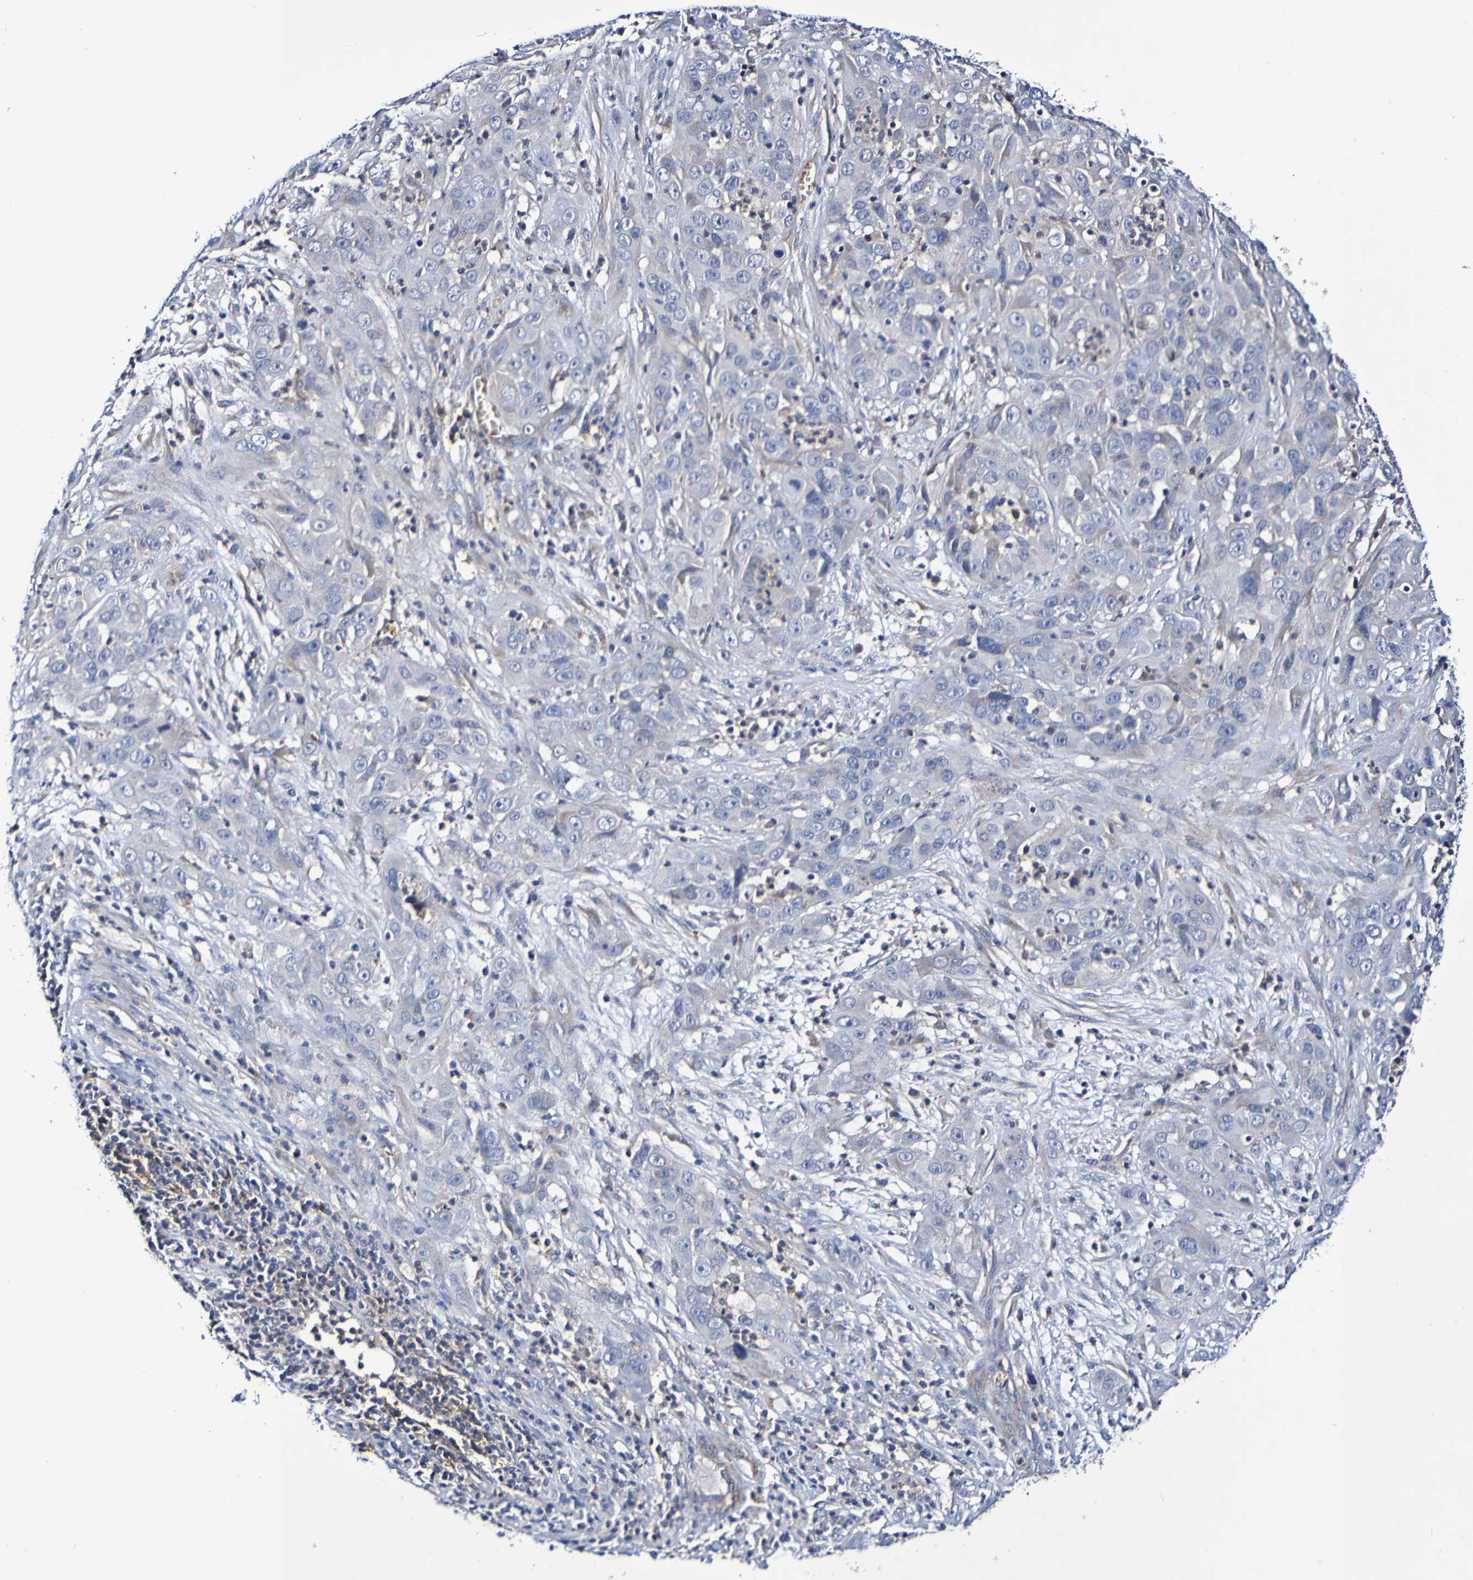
{"staining": {"intensity": "negative", "quantity": "none", "location": "none"}, "tissue": "cervical cancer", "cell_type": "Tumor cells", "image_type": "cancer", "snomed": [{"axis": "morphology", "description": "Squamous cell carcinoma, NOS"}, {"axis": "topography", "description": "Cervix"}], "caption": "DAB (3,3'-diaminobenzidine) immunohistochemical staining of human cervical cancer exhibits no significant staining in tumor cells.", "gene": "WNT4", "patient": {"sex": "female", "age": 32}}